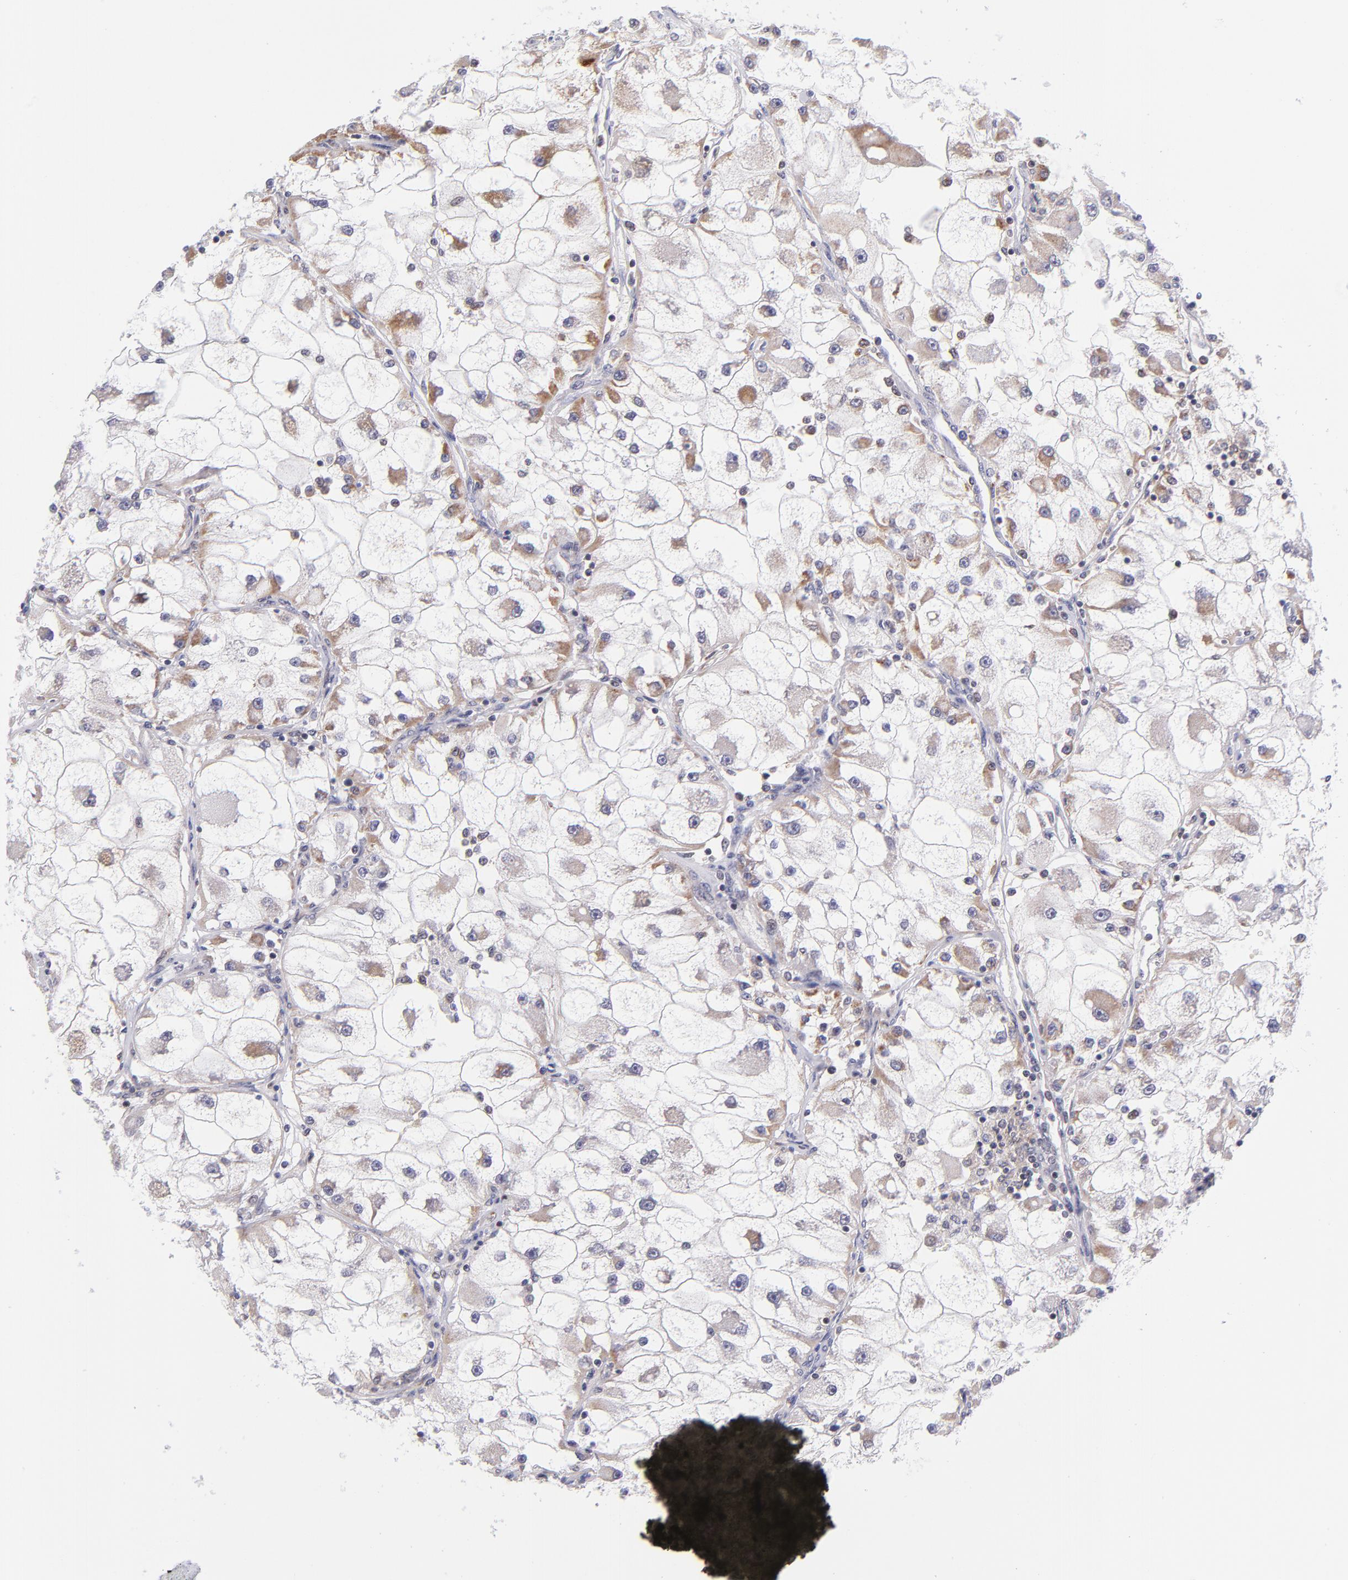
{"staining": {"intensity": "weak", "quantity": ">75%", "location": "cytoplasmic/membranous"}, "tissue": "renal cancer", "cell_type": "Tumor cells", "image_type": "cancer", "snomed": [{"axis": "morphology", "description": "Adenocarcinoma, NOS"}, {"axis": "topography", "description": "Kidney"}], "caption": "Immunohistochemical staining of human renal cancer (adenocarcinoma) shows low levels of weak cytoplasmic/membranous protein expression in about >75% of tumor cells.", "gene": "SOX6", "patient": {"sex": "female", "age": 73}}